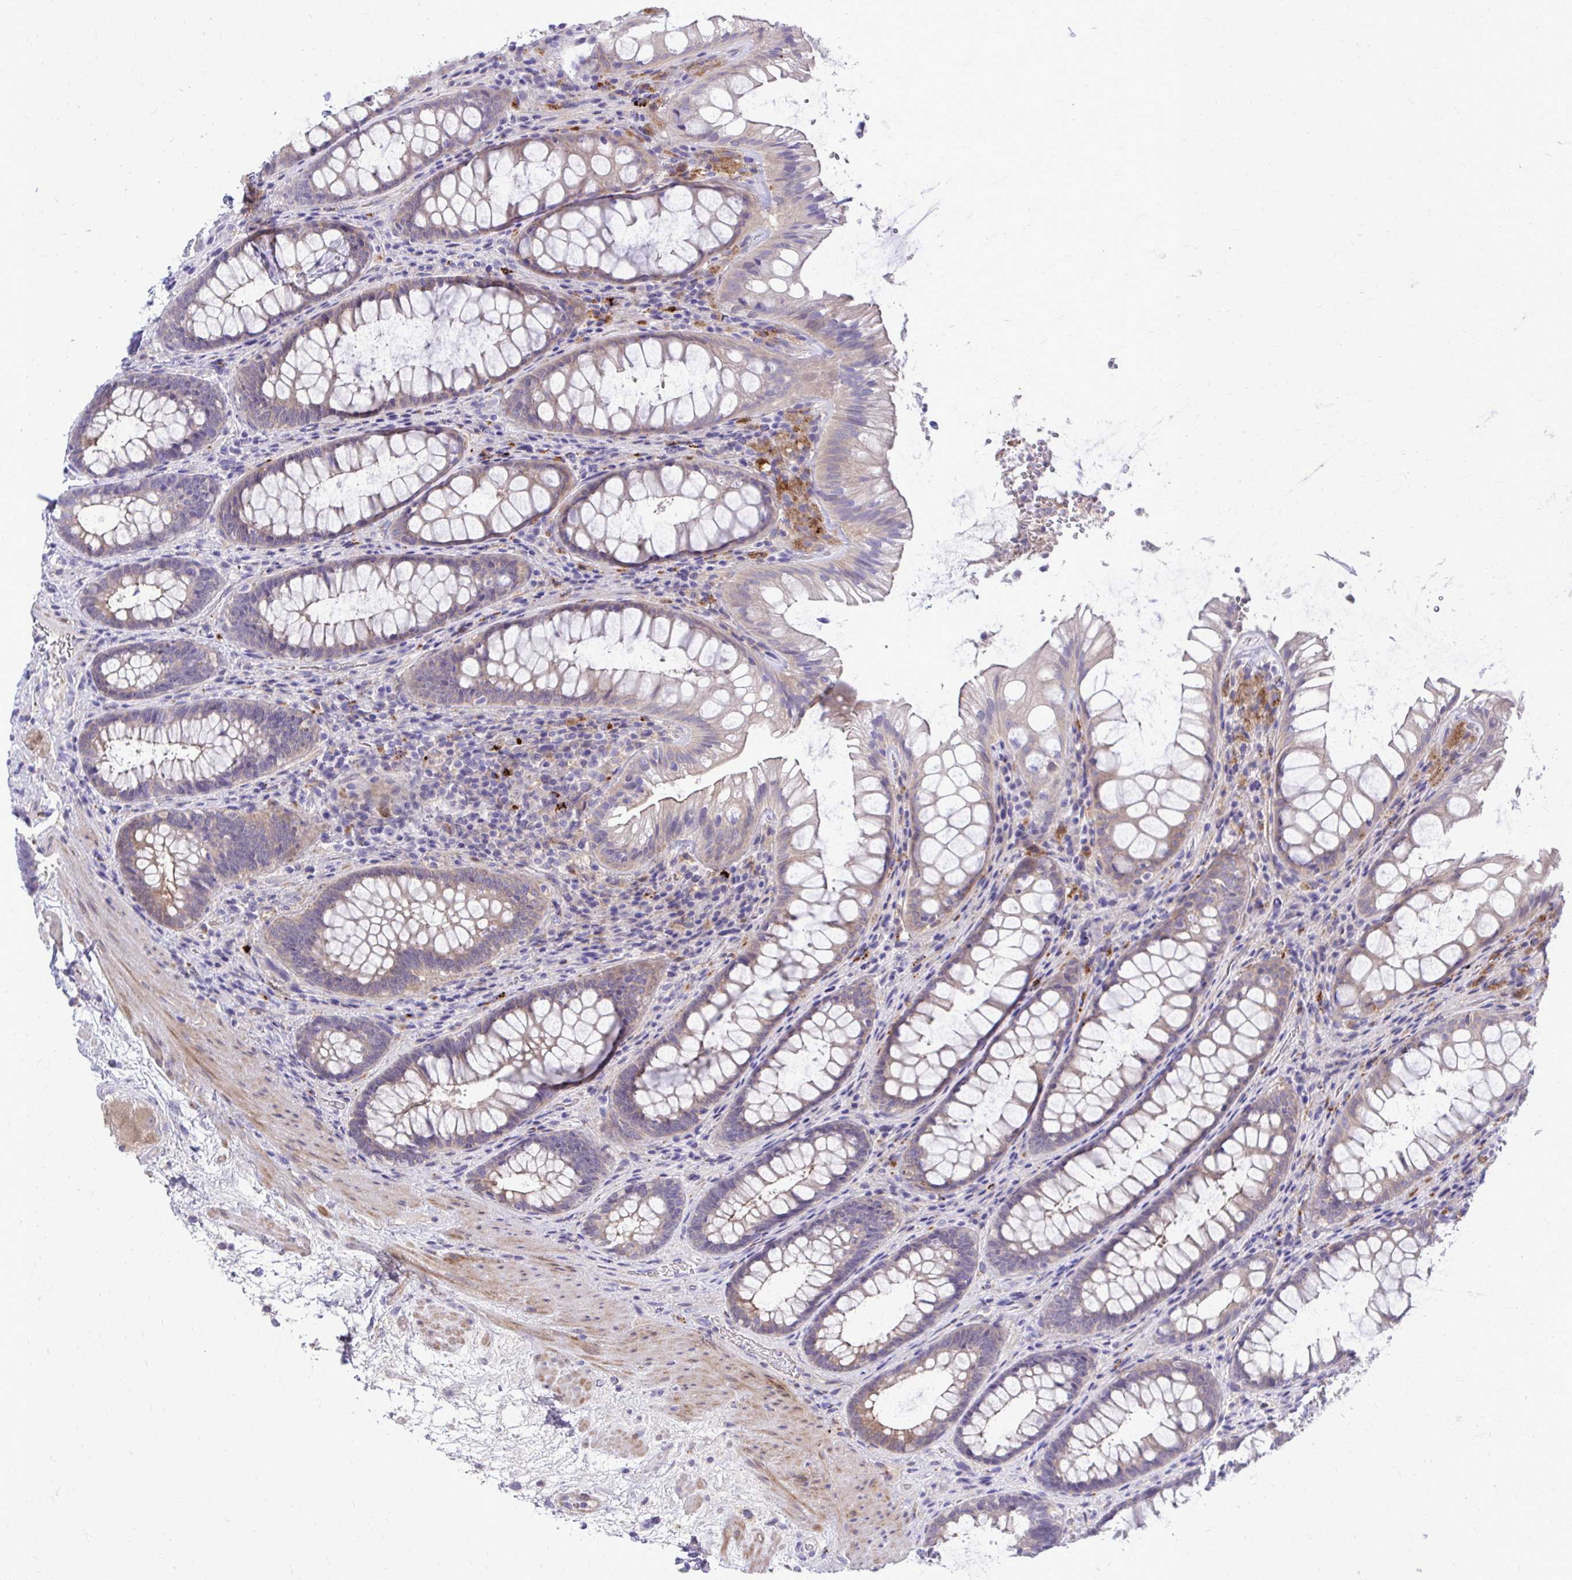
{"staining": {"intensity": "weak", "quantity": "25%-75%", "location": "cytoplasmic/membranous"}, "tissue": "rectum", "cell_type": "Glandular cells", "image_type": "normal", "snomed": [{"axis": "morphology", "description": "Normal tissue, NOS"}, {"axis": "topography", "description": "Rectum"}], "caption": "Immunohistochemical staining of normal human rectum exhibits 25%-75% levels of weak cytoplasmic/membranous protein positivity in about 25%-75% of glandular cells. The staining was performed using DAB (3,3'-diaminobenzidine), with brown indicating positive protein expression. Nuclei are stained blue with hematoxylin.", "gene": "TP53I11", "patient": {"sex": "male", "age": 72}}